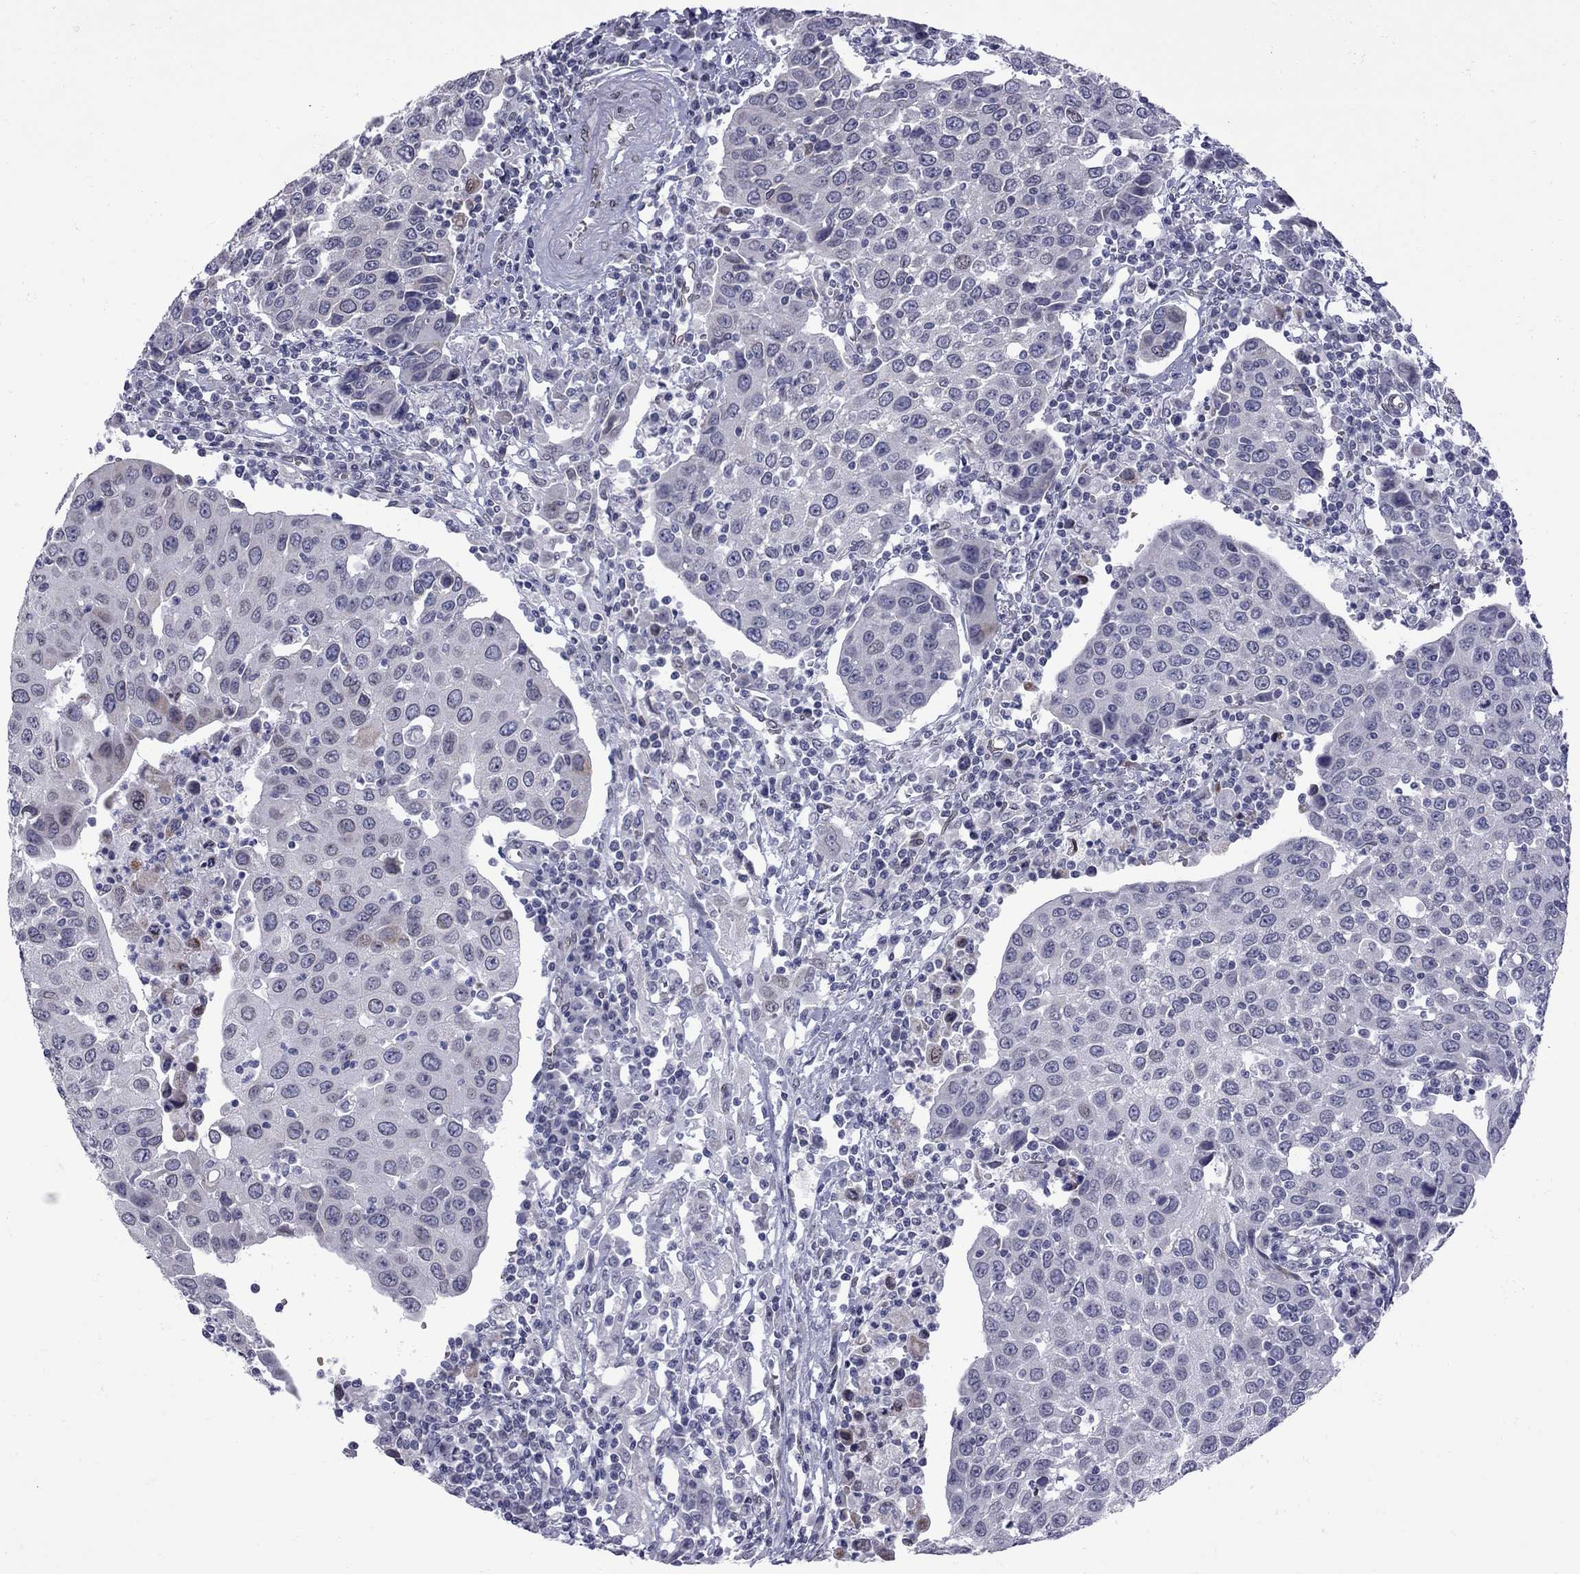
{"staining": {"intensity": "weak", "quantity": "<25%", "location": "cytoplasmic/membranous"}, "tissue": "urothelial cancer", "cell_type": "Tumor cells", "image_type": "cancer", "snomed": [{"axis": "morphology", "description": "Urothelial carcinoma, High grade"}, {"axis": "topography", "description": "Urinary bladder"}], "caption": "Human urothelial cancer stained for a protein using immunohistochemistry demonstrates no expression in tumor cells.", "gene": "CLTCL1", "patient": {"sex": "female", "age": 85}}